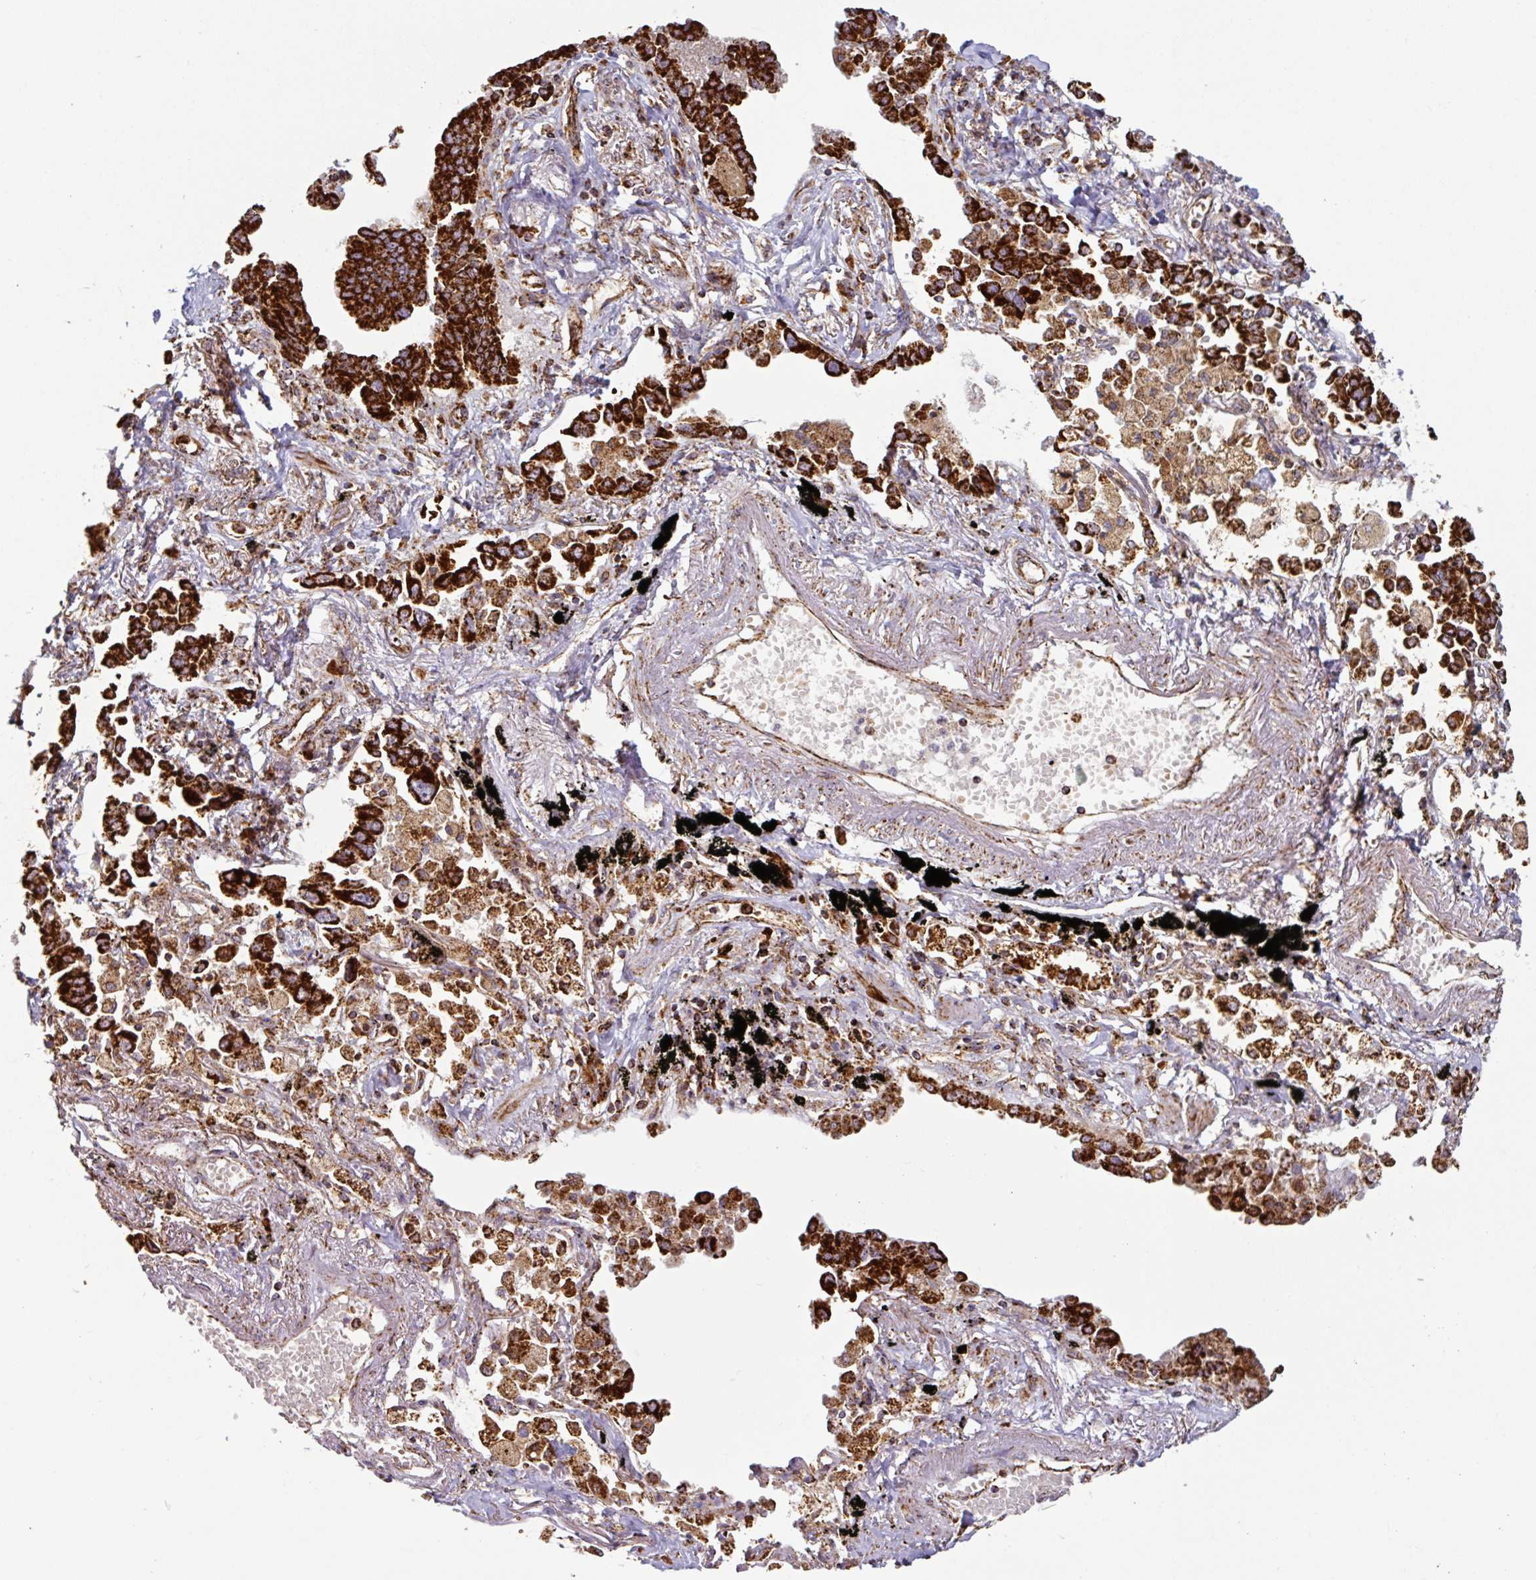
{"staining": {"intensity": "strong", "quantity": ">75%", "location": "cytoplasmic/membranous"}, "tissue": "lung cancer", "cell_type": "Tumor cells", "image_type": "cancer", "snomed": [{"axis": "morphology", "description": "Adenocarcinoma, NOS"}, {"axis": "topography", "description": "Lung"}], "caption": "Lung cancer (adenocarcinoma) was stained to show a protein in brown. There is high levels of strong cytoplasmic/membranous staining in about >75% of tumor cells. The protein is stained brown, and the nuclei are stained in blue (DAB (3,3'-diaminobenzidine) IHC with brightfield microscopy, high magnification).", "gene": "TRAP1", "patient": {"sex": "male", "age": 67}}